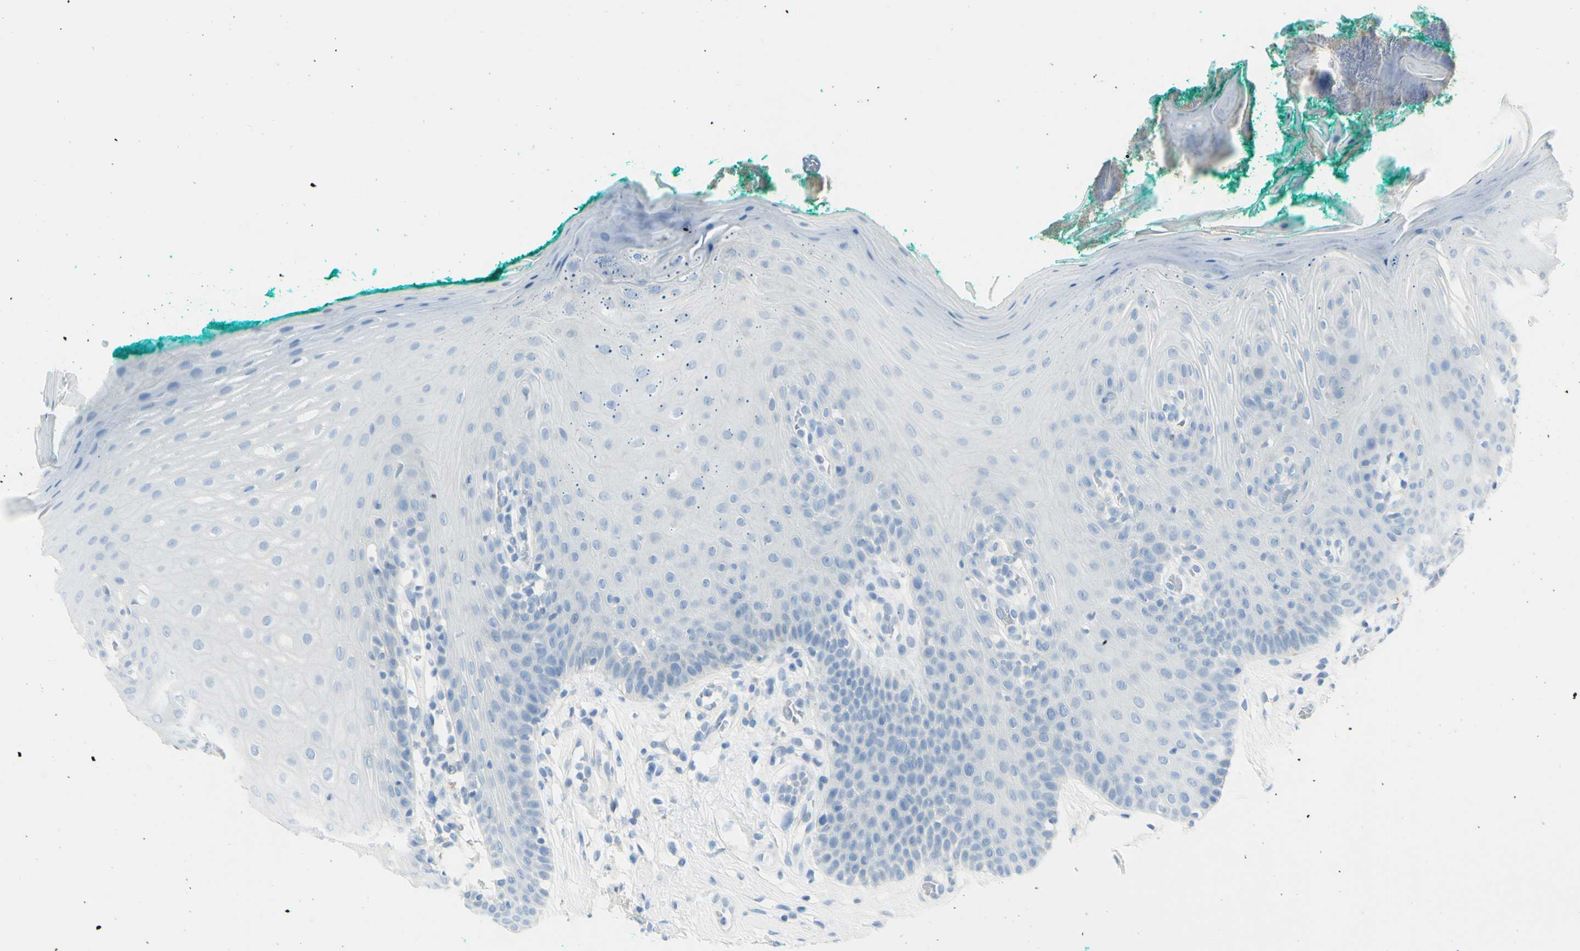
{"staining": {"intensity": "negative", "quantity": "none", "location": "none"}, "tissue": "oral mucosa", "cell_type": "Squamous epithelial cells", "image_type": "normal", "snomed": [{"axis": "morphology", "description": "Normal tissue, NOS"}, {"axis": "topography", "description": "Skeletal muscle"}, {"axis": "topography", "description": "Oral tissue"}], "caption": "Immunohistochemistry (IHC) micrograph of unremarkable oral mucosa: oral mucosa stained with DAB (3,3'-diaminobenzidine) reveals no significant protein positivity in squamous epithelial cells. (Brightfield microscopy of DAB (3,3'-diaminobenzidine) immunohistochemistry at high magnification).", "gene": "TSPAN1", "patient": {"sex": "male", "age": 58}}